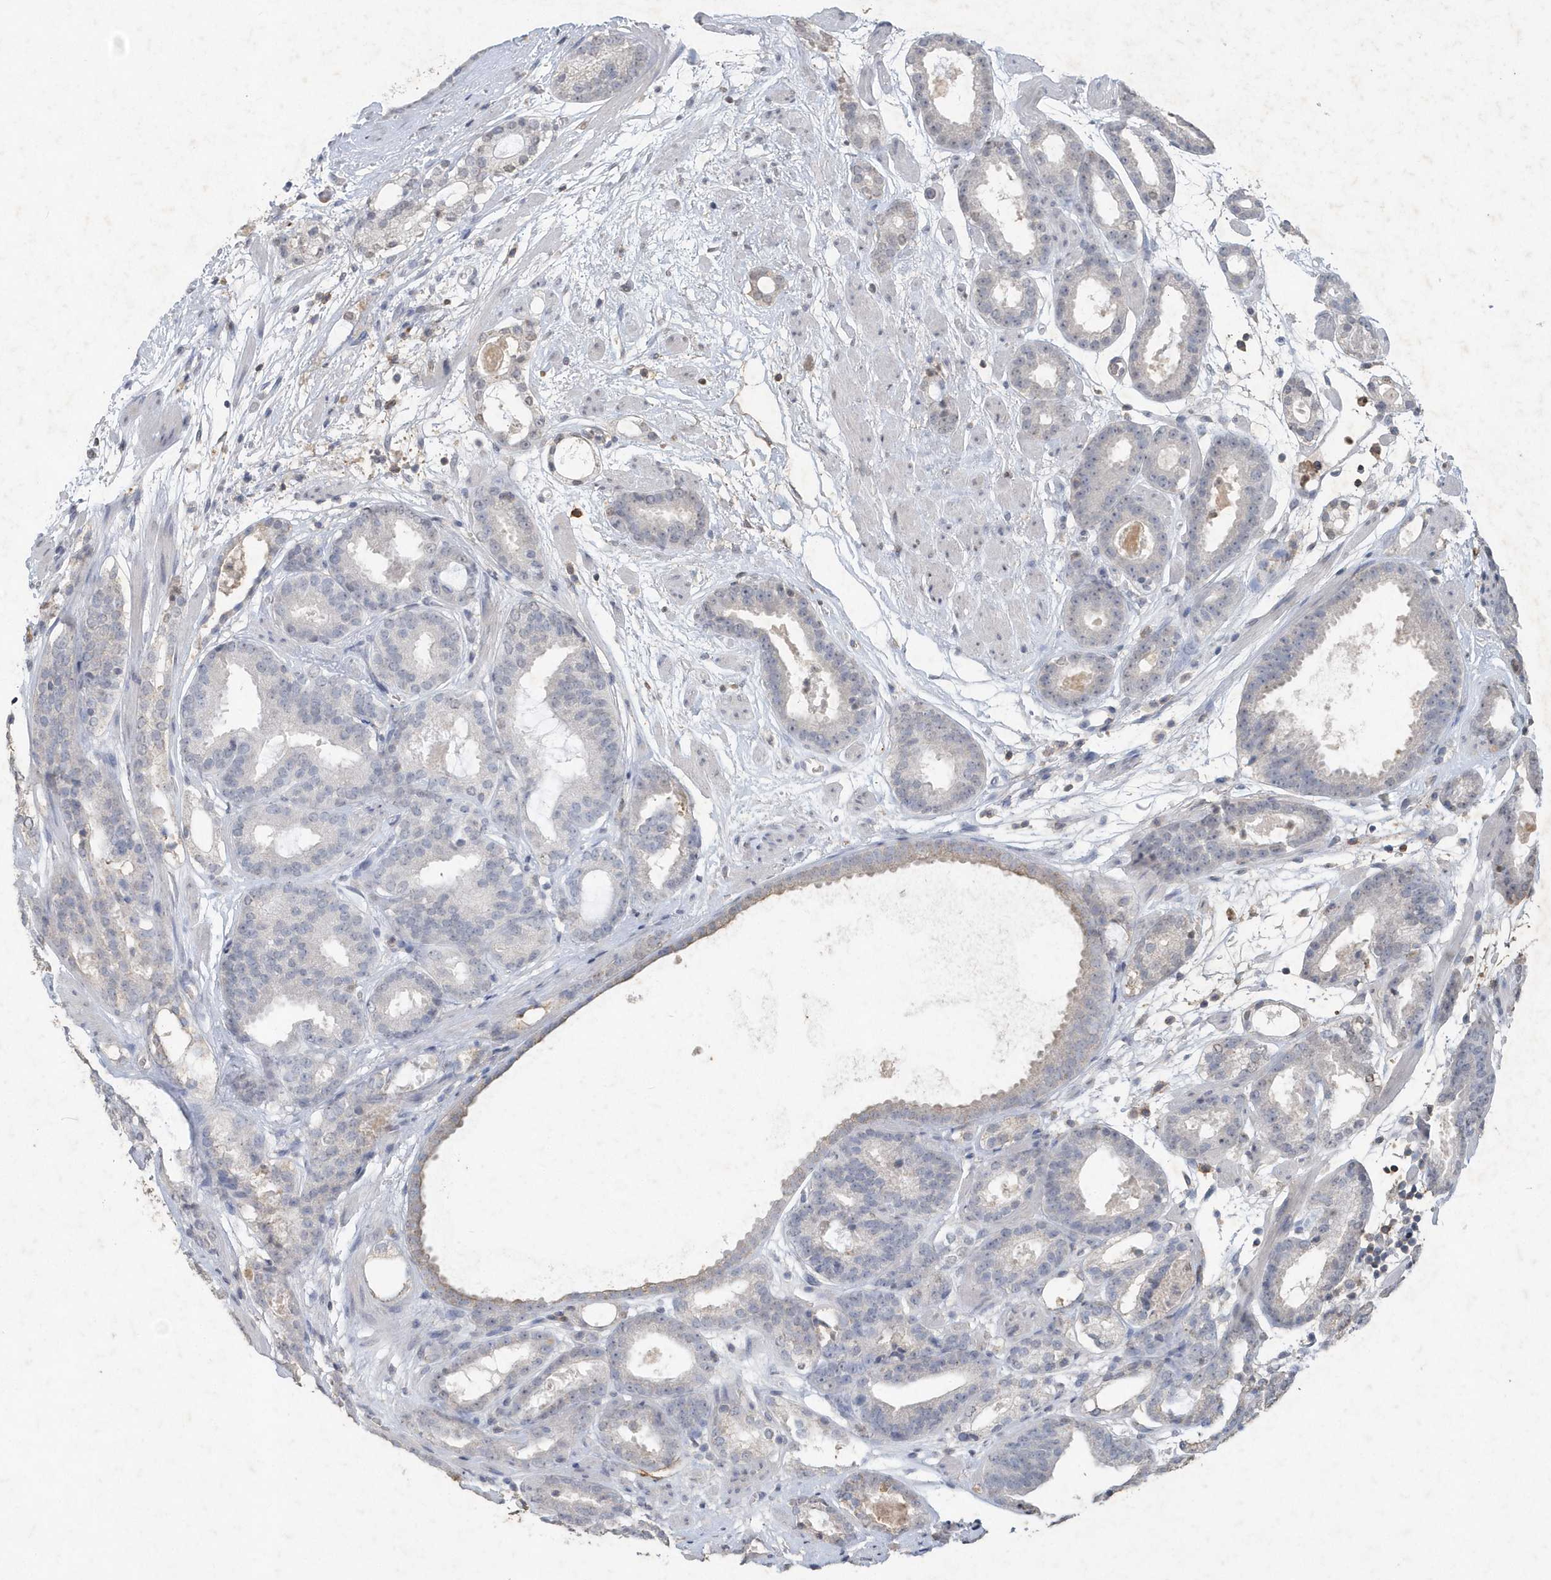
{"staining": {"intensity": "weak", "quantity": "<25%", "location": "cytoplasmic/membranous"}, "tissue": "prostate cancer", "cell_type": "Tumor cells", "image_type": "cancer", "snomed": [{"axis": "morphology", "description": "Adenocarcinoma, Low grade"}, {"axis": "topography", "description": "Prostate"}], "caption": "Low-grade adenocarcinoma (prostate) stained for a protein using IHC reveals no positivity tumor cells.", "gene": "PDCD1", "patient": {"sex": "male", "age": 69}}